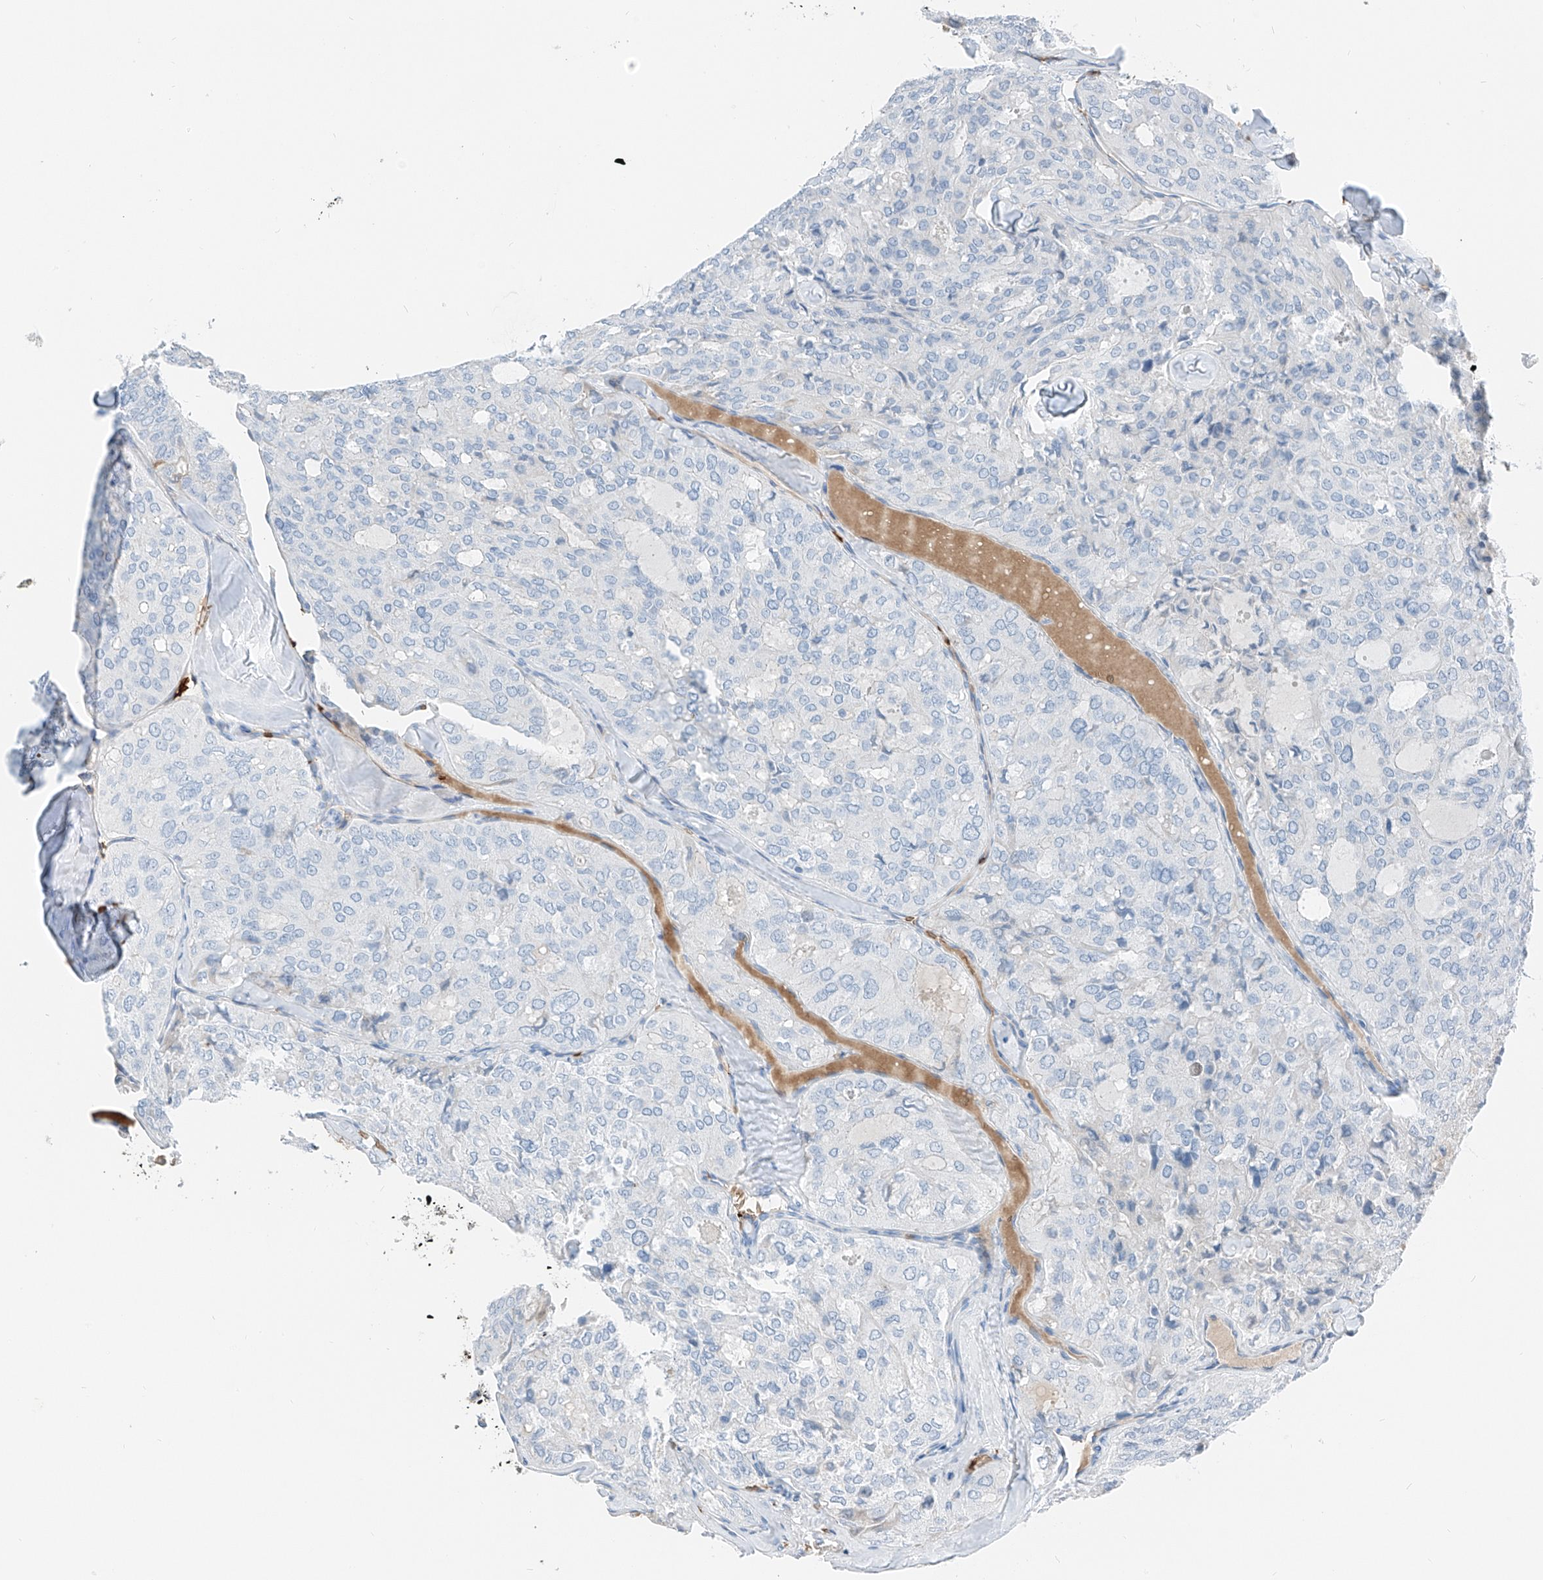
{"staining": {"intensity": "negative", "quantity": "none", "location": "none"}, "tissue": "thyroid cancer", "cell_type": "Tumor cells", "image_type": "cancer", "snomed": [{"axis": "morphology", "description": "Follicular adenoma carcinoma, NOS"}, {"axis": "topography", "description": "Thyroid gland"}], "caption": "The immunohistochemistry image has no significant expression in tumor cells of follicular adenoma carcinoma (thyroid) tissue.", "gene": "PRSS23", "patient": {"sex": "male", "age": 75}}